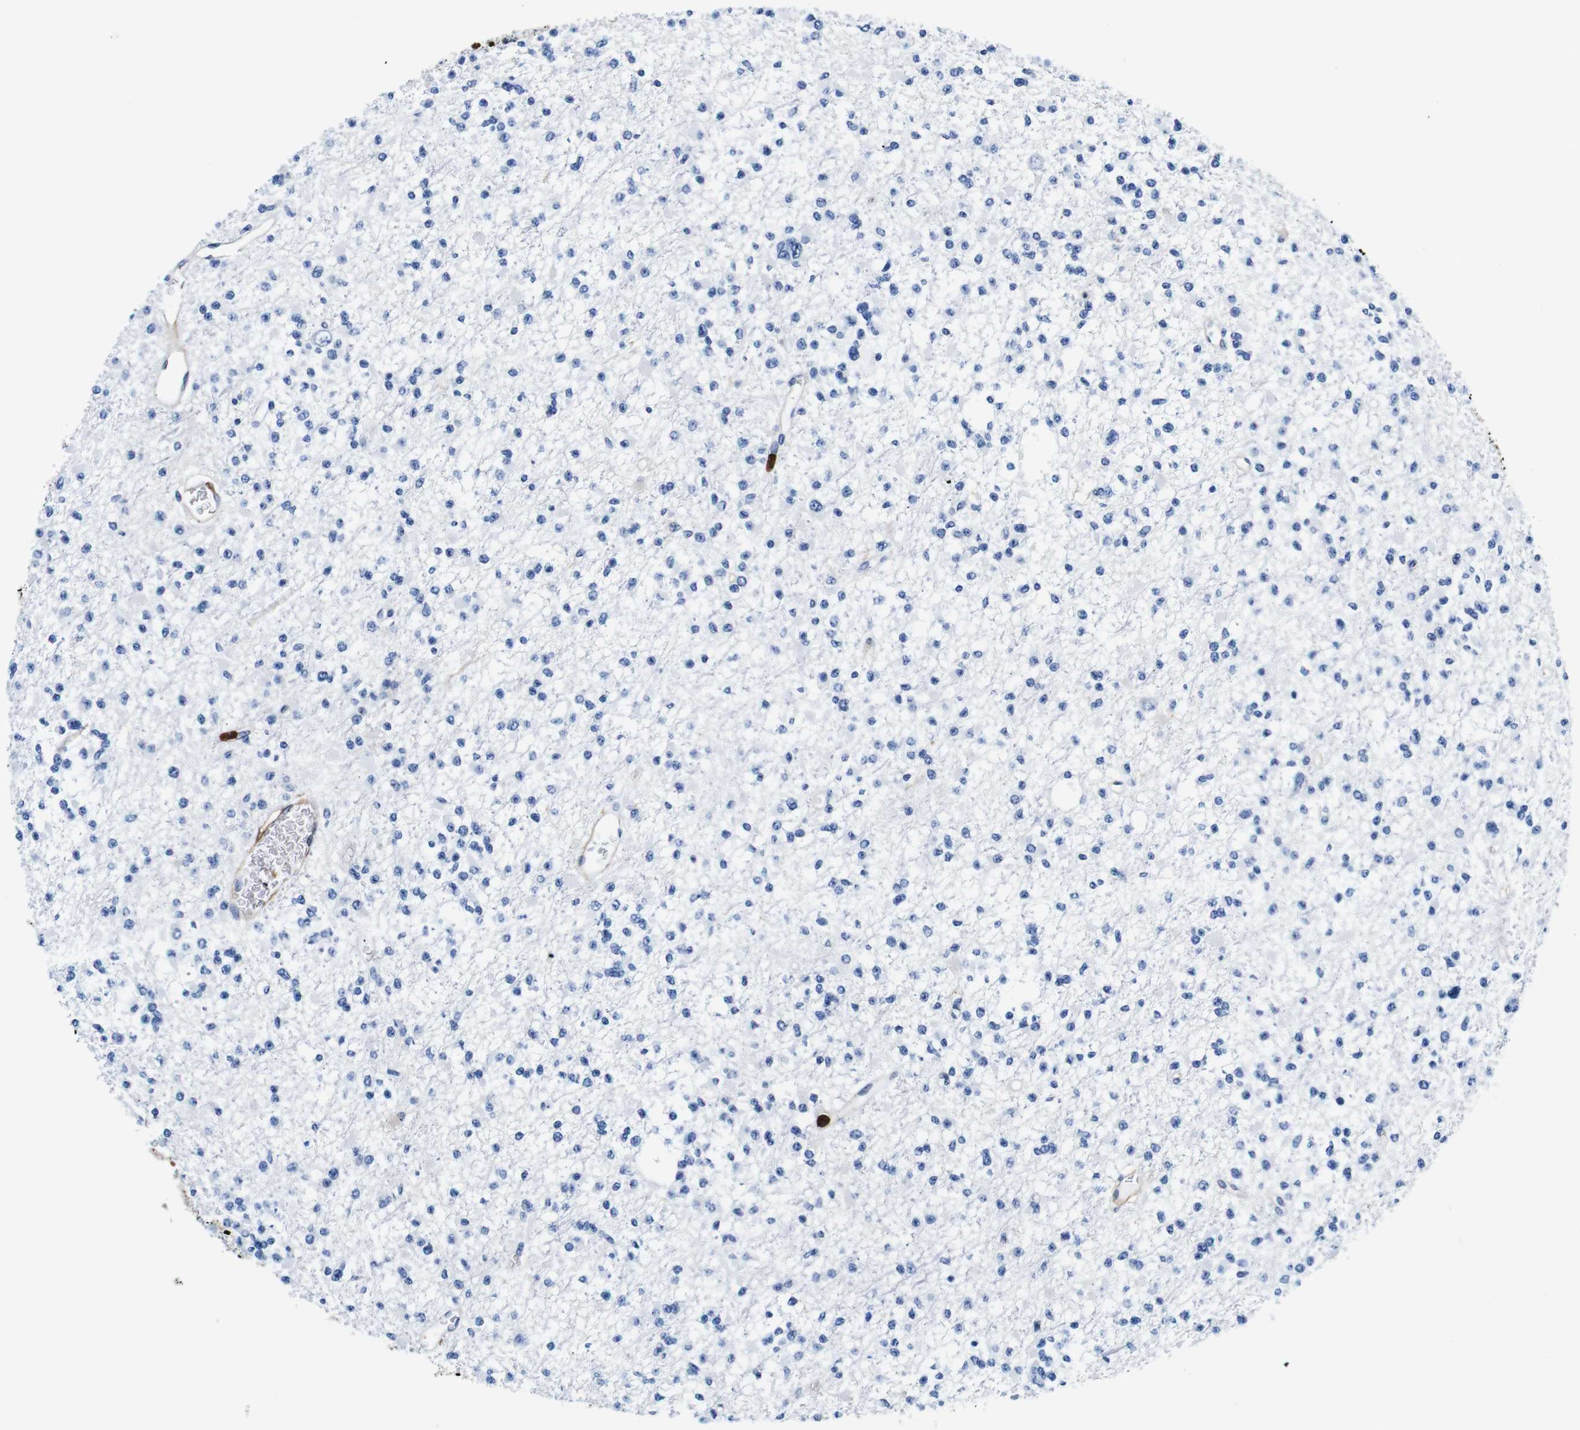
{"staining": {"intensity": "negative", "quantity": "none", "location": "none"}, "tissue": "glioma", "cell_type": "Tumor cells", "image_type": "cancer", "snomed": [{"axis": "morphology", "description": "Glioma, malignant, Low grade"}, {"axis": "topography", "description": "Brain"}], "caption": "There is no significant expression in tumor cells of low-grade glioma (malignant). Brightfield microscopy of IHC stained with DAB (brown) and hematoxylin (blue), captured at high magnification.", "gene": "ANXA1", "patient": {"sex": "female", "age": 22}}